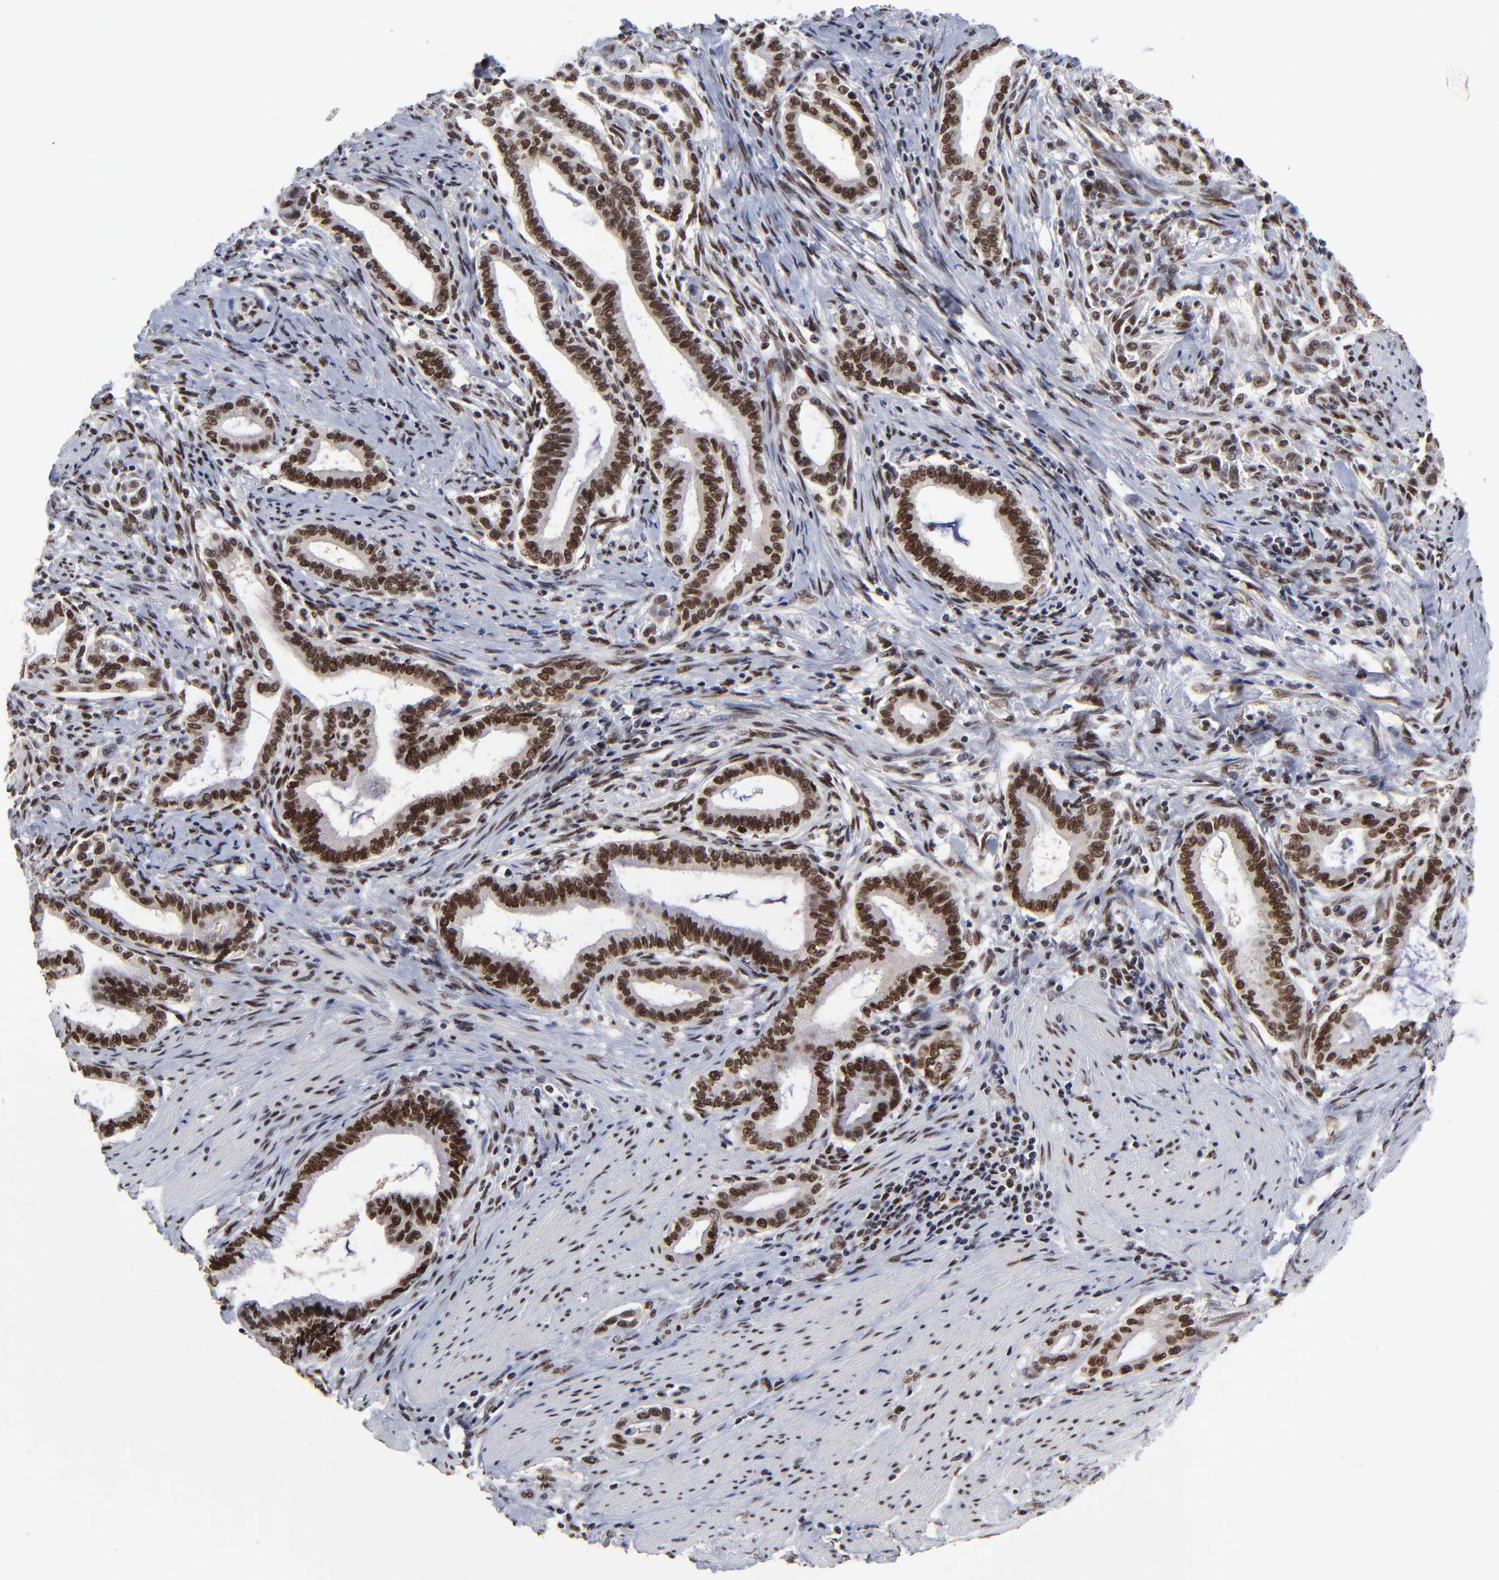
{"staining": {"intensity": "strong", "quantity": ">75%", "location": "nuclear"}, "tissue": "pancreatic cancer", "cell_type": "Tumor cells", "image_type": "cancer", "snomed": [{"axis": "morphology", "description": "Adenocarcinoma, NOS"}, {"axis": "topography", "description": "Pancreas"}], "caption": "Protein expression analysis of human pancreatic cancer reveals strong nuclear expression in about >75% of tumor cells. The staining is performed using DAB brown chromogen to label protein expression. The nuclei are counter-stained blue using hematoxylin.", "gene": "ZMYM3", "patient": {"sex": "female", "age": 64}}